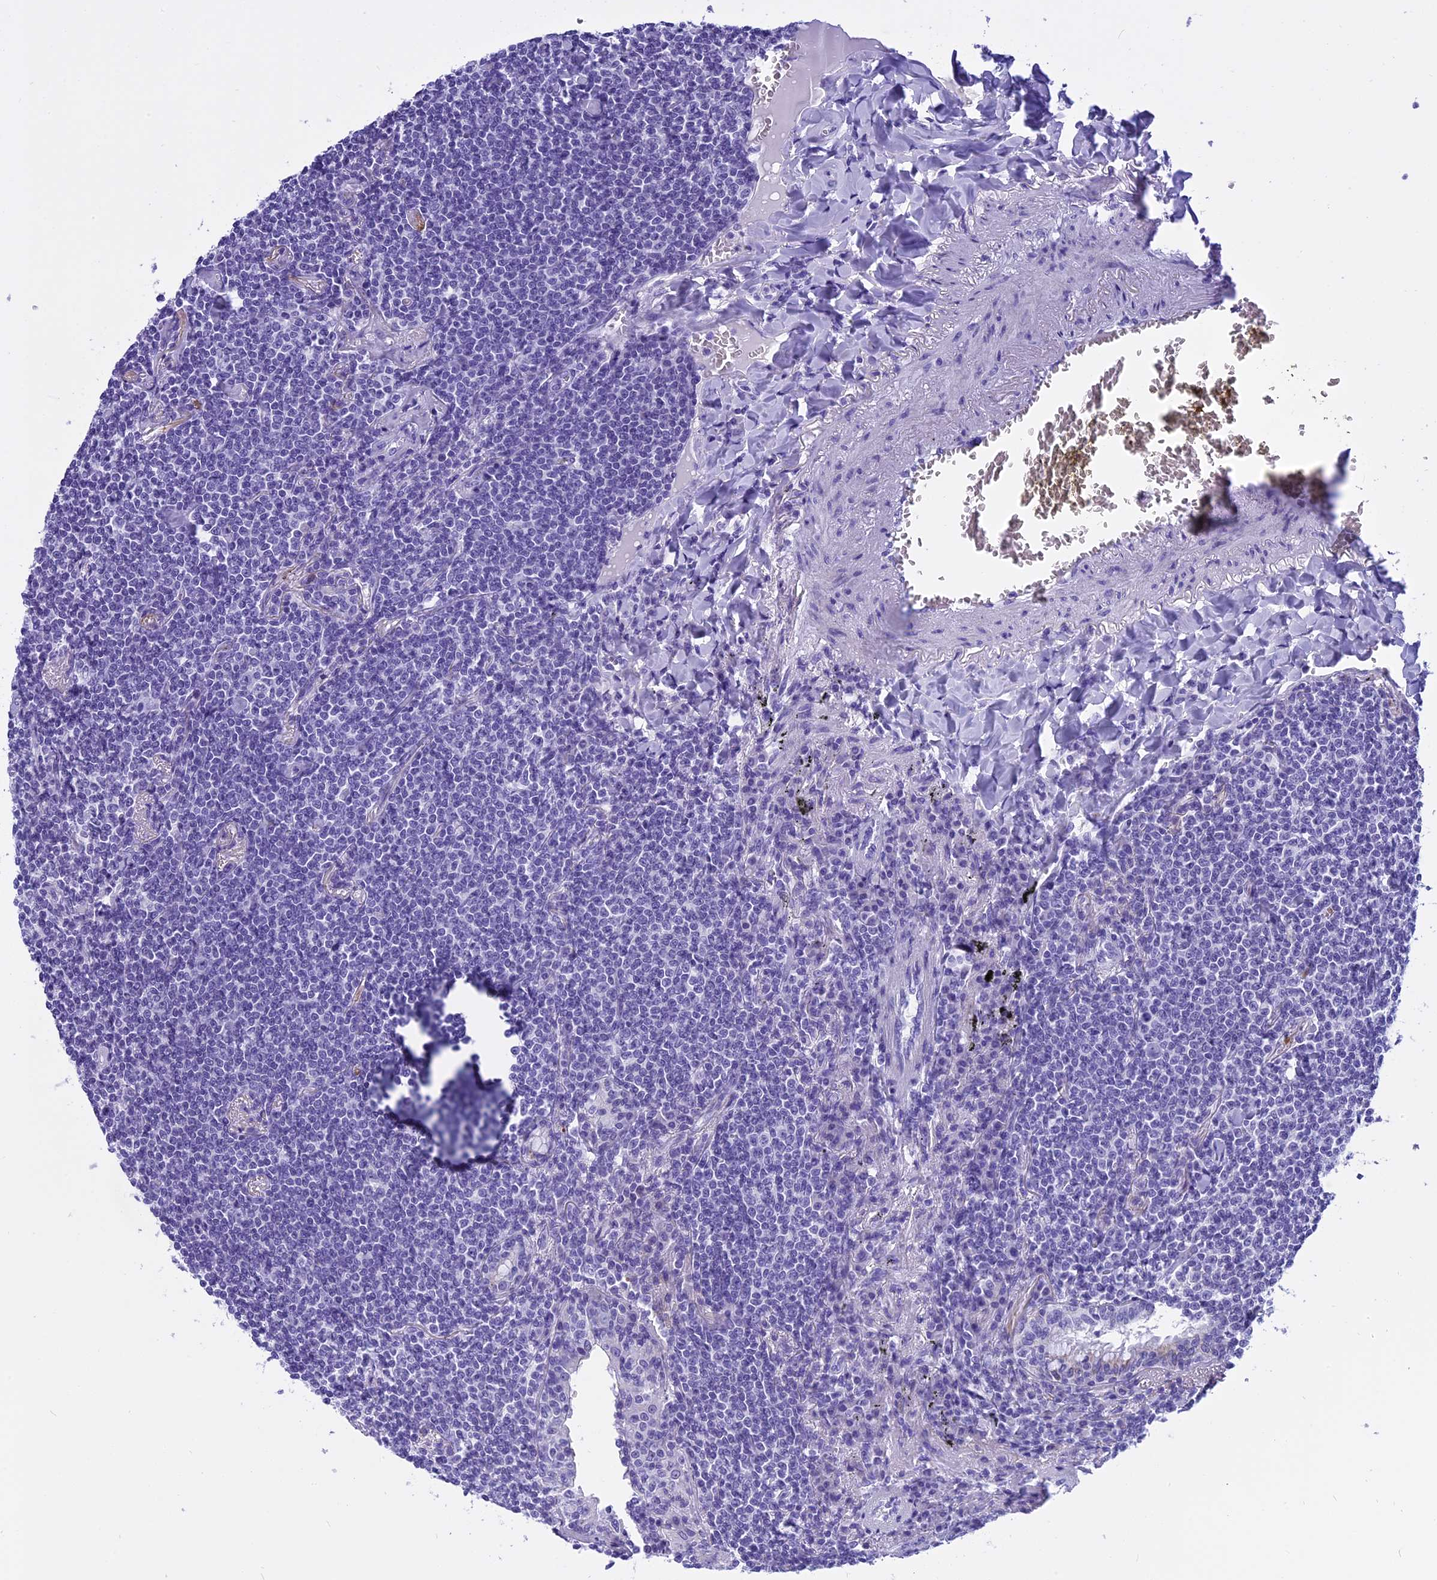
{"staining": {"intensity": "negative", "quantity": "none", "location": "none"}, "tissue": "lymphoma", "cell_type": "Tumor cells", "image_type": "cancer", "snomed": [{"axis": "morphology", "description": "Malignant lymphoma, non-Hodgkin's type, Low grade"}, {"axis": "topography", "description": "Lung"}], "caption": "This is an IHC photomicrograph of human malignant lymphoma, non-Hodgkin's type (low-grade). There is no positivity in tumor cells.", "gene": "KCTD14", "patient": {"sex": "female", "age": 71}}